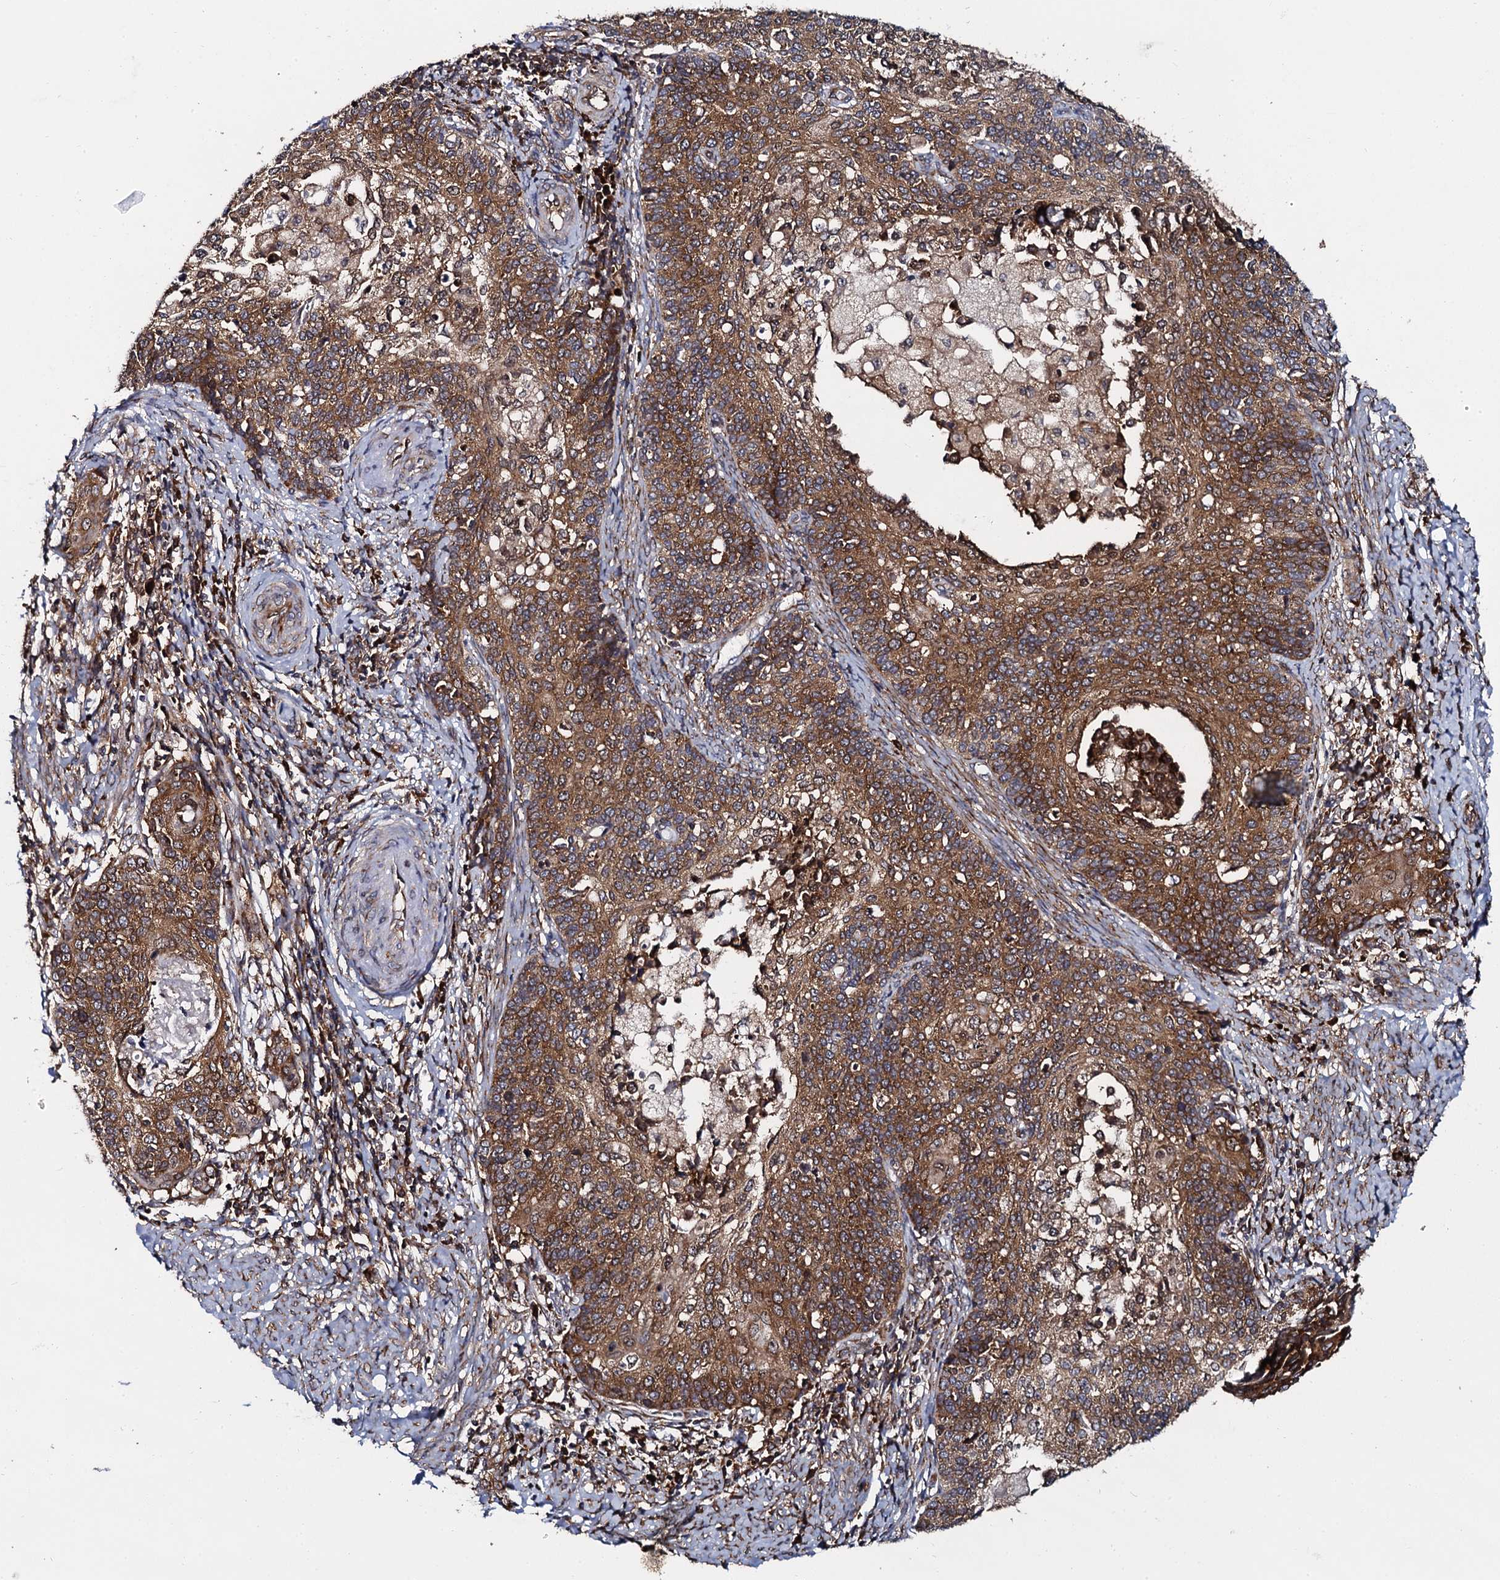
{"staining": {"intensity": "strong", "quantity": ">75%", "location": "cytoplasmic/membranous"}, "tissue": "cervical cancer", "cell_type": "Tumor cells", "image_type": "cancer", "snomed": [{"axis": "morphology", "description": "Squamous cell carcinoma, NOS"}, {"axis": "topography", "description": "Cervix"}], "caption": "Immunohistochemistry (IHC) histopathology image of neoplastic tissue: human squamous cell carcinoma (cervical) stained using immunohistochemistry (IHC) displays high levels of strong protein expression localized specifically in the cytoplasmic/membranous of tumor cells, appearing as a cytoplasmic/membranous brown color.", "gene": "SPTY2D1", "patient": {"sex": "female", "age": 39}}